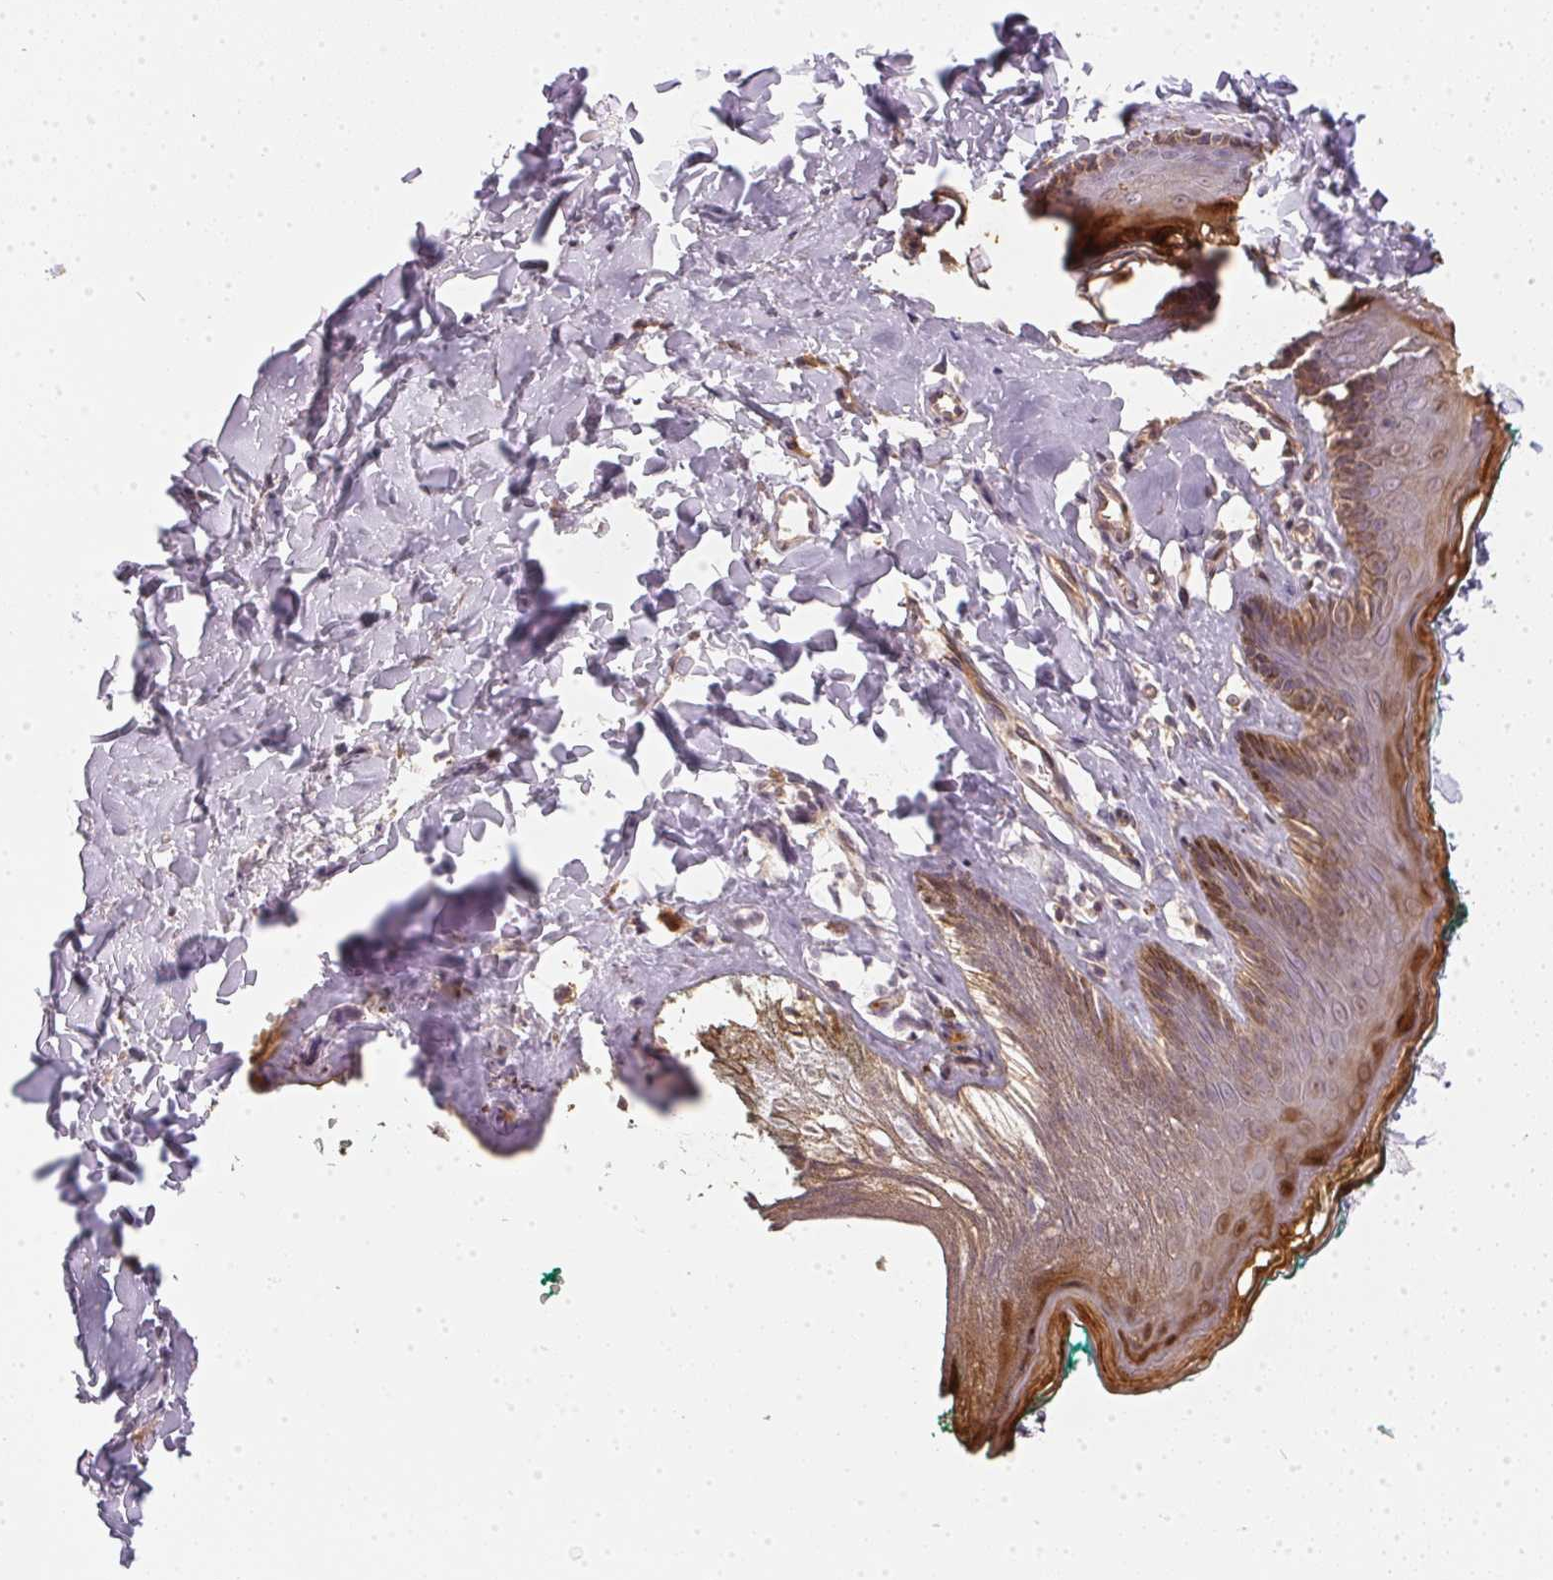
{"staining": {"intensity": "moderate", "quantity": "<25%", "location": "cytoplasmic/membranous"}, "tissue": "skin", "cell_type": "Epidermal cells", "image_type": "normal", "snomed": [{"axis": "morphology", "description": "Normal tissue, NOS"}, {"axis": "topography", "description": "Vulva"}, {"axis": "topography", "description": "Peripheral nerve tissue"}], "caption": "Epidermal cells demonstrate moderate cytoplasmic/membranous staining in about <25% of cells in unremarkable skin. (brown staining indicates protein expression, while blue staining denotes nuclei).", "gene": "BLMH", "patient": {"sex": "female", "age": 66}}